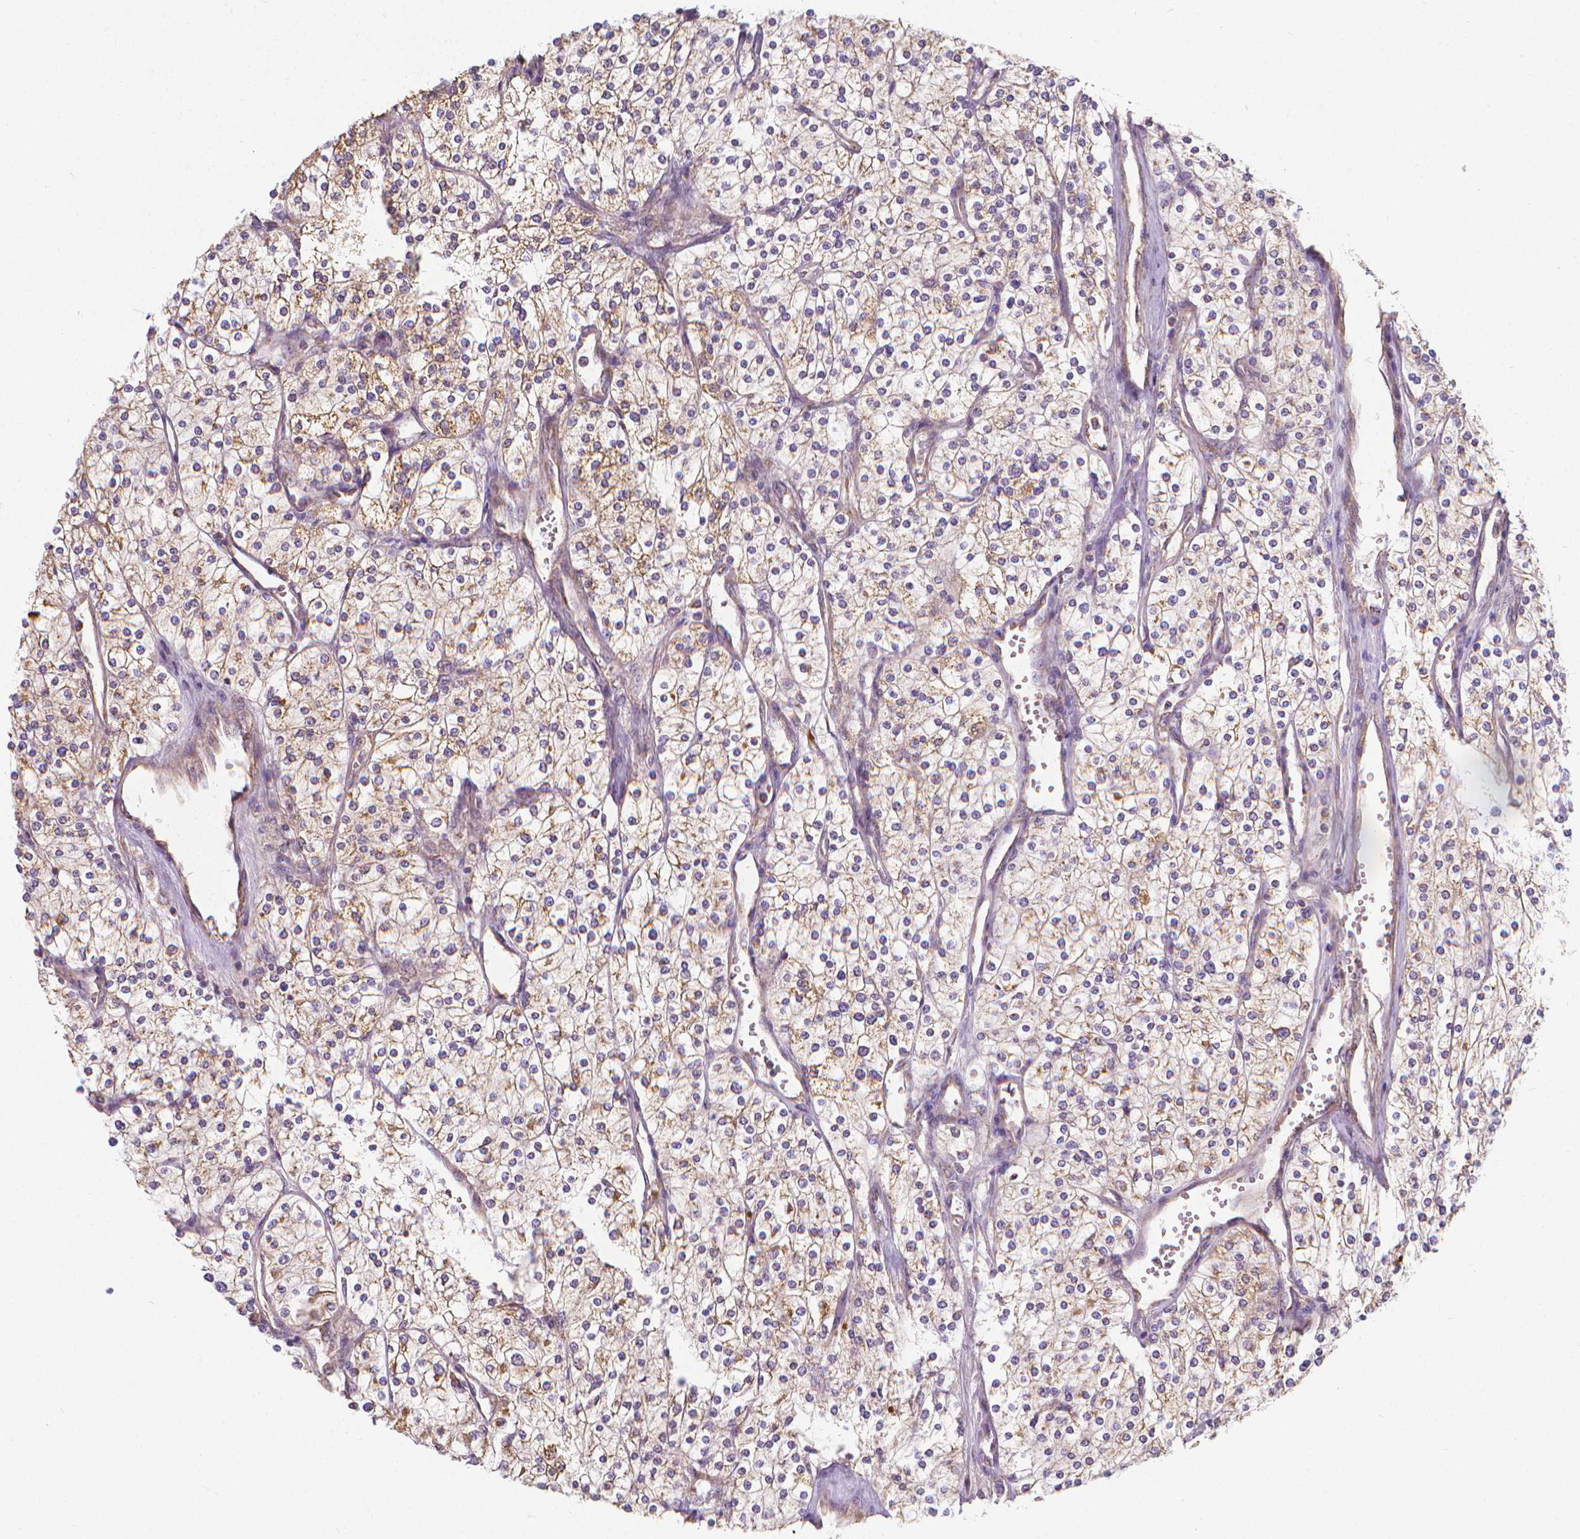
{"staining": {"intensity": "weak", "quantity": ">75%", "location": "cytoplasmic/membranous"}, "tissue": "renal cancer", "cell_type": "Tumor cells", "image_type": "cancer", "snomed": [{"axis": "morphology", "description": "Adenocarcinoma, NOS"}, {"axis": "topography", "description": "Kidney"}], "caption": "A high-resolution photomicrograph shows immunohistochemistry (IHC) staining of renal adenocarcinoma, which demonstrates weak cytoplasmic/membranous expression in approximately >75% of tumor cells. (Stains: DAB (3,3'-diaminobenzidine) in brown, nuclei in blue, Microscopy: brightfield microscopy at high magnification).", "gene": "SNCAIP", "patient": {"sex": "male", "age": 80}}